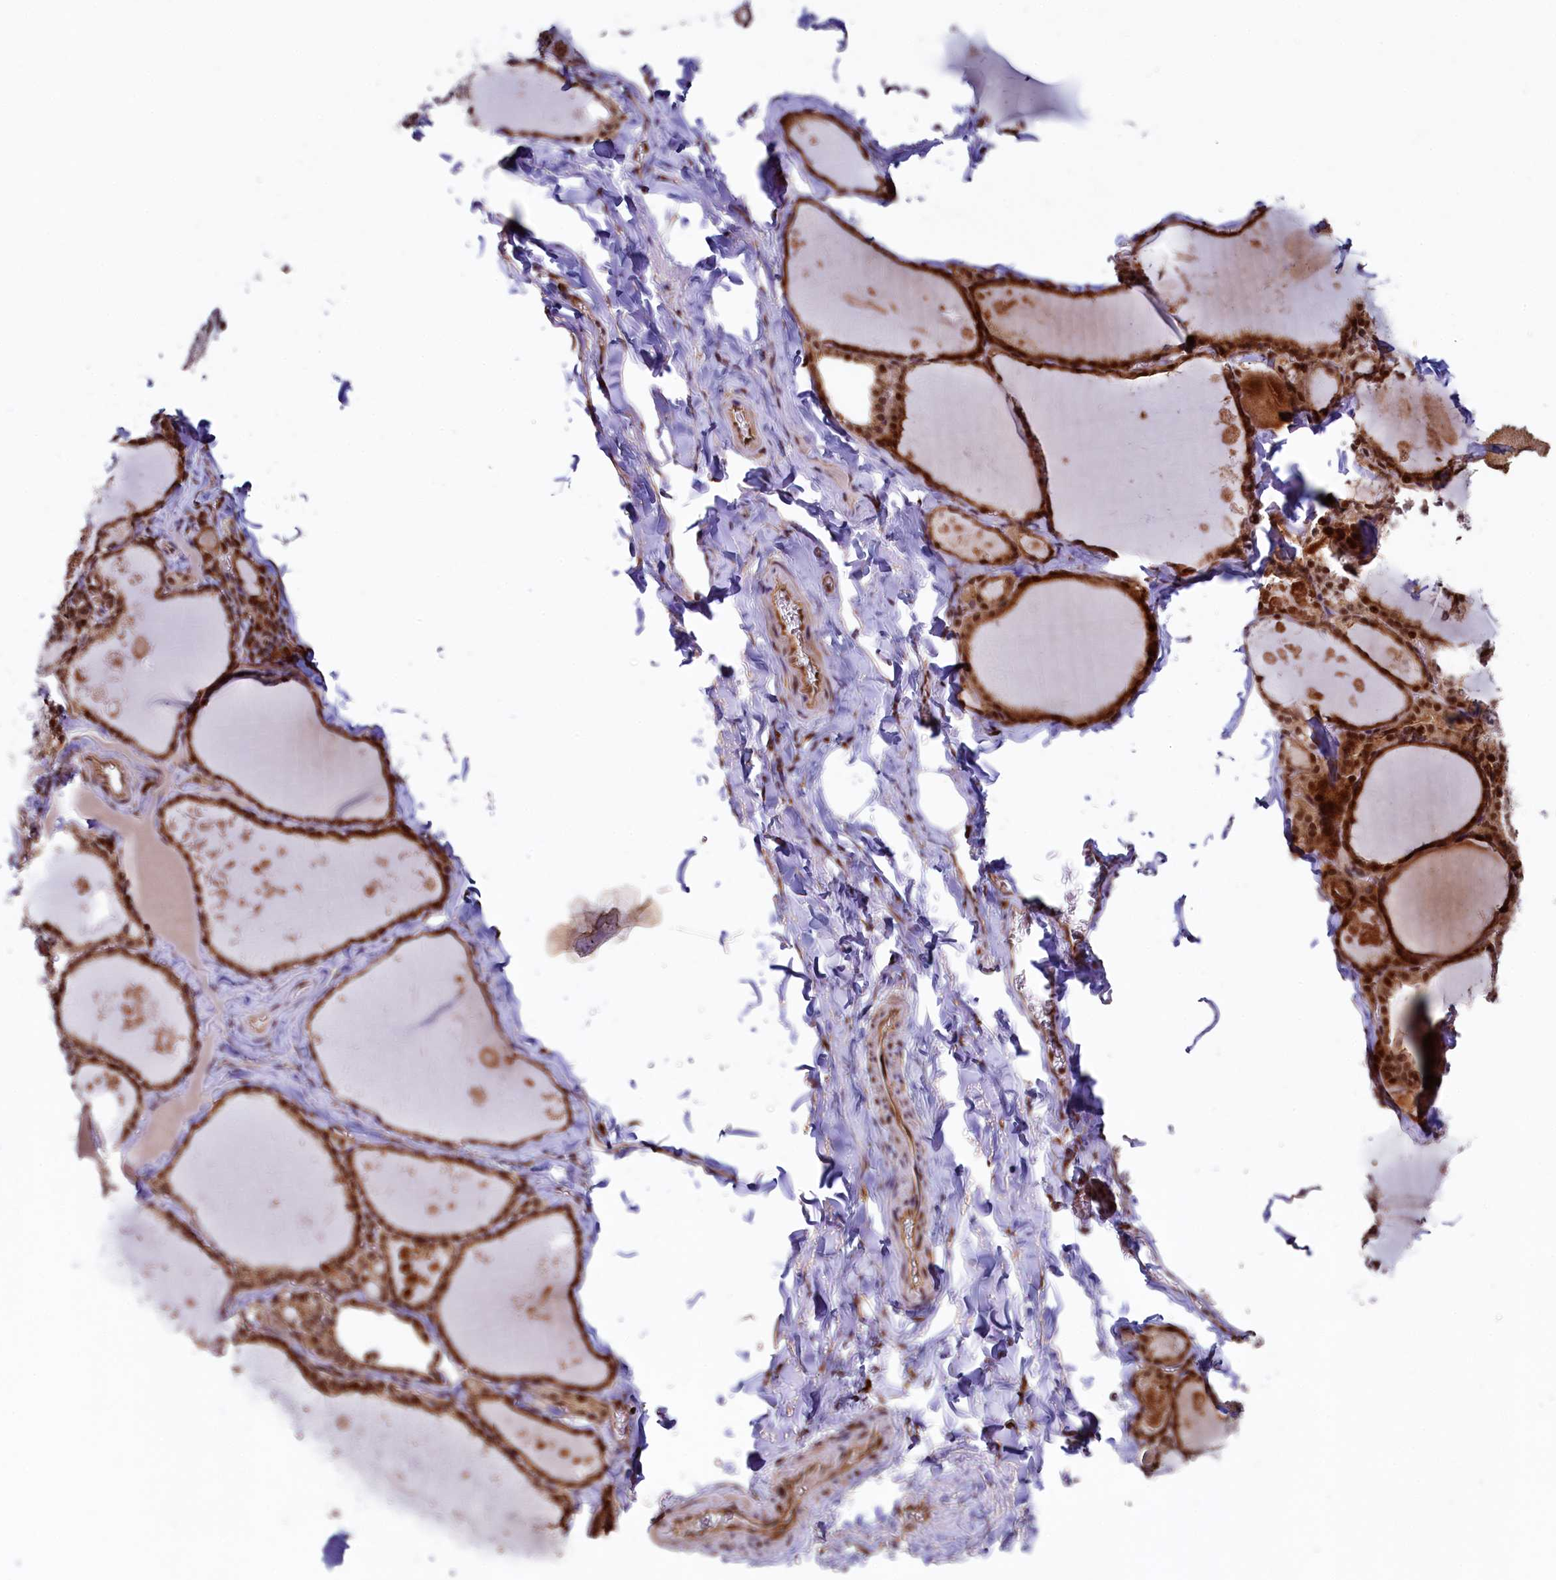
{"staining": {"intensity": "strong", "quantity": ">75%", "location": "cytoplasmic/membranous,nuclear"}, "tissue": "thyroid gland", "cell_type": "Glandular cells", "image_type": "normal", "snomed": [{"axis": "morphology", "description": "Normal tissue, NOS"}, {"axis": "topography", "description": "Thyroid gland"}], "caption": "A histopathology image showing strong cytoplasmic/membranous,nuclear staining in about >75% of glandular cells in unremarkable thyroid gland, as visualized by brown immunohistochemical staining.", "gene": "LEO1", "patient": {"sex": "male", "age": 56}}